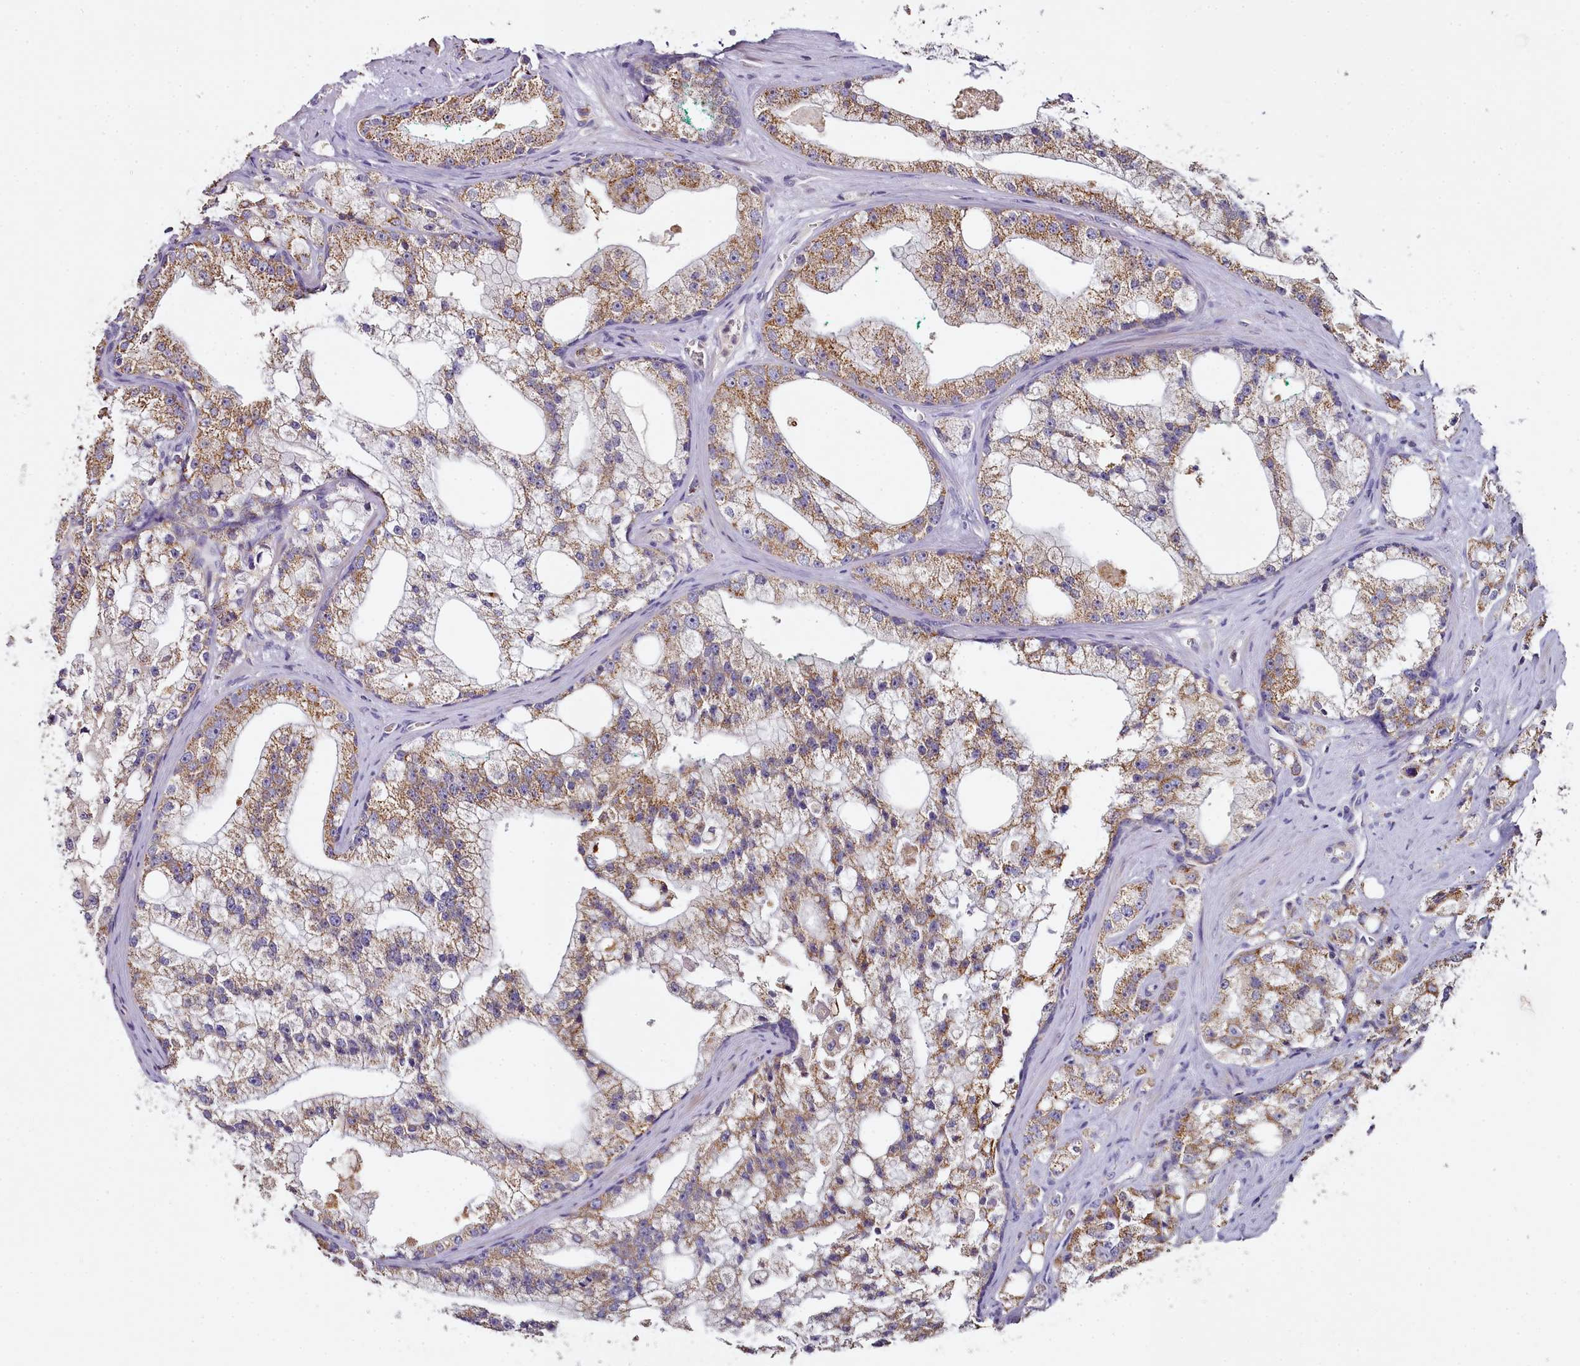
{"staining": {"intensity": "moderate", "quantity": ">75%", "location": "cytoplasmic/membranous"}, "tissue": "prostate cancer", "cell_type": "Tumor cells", "image_type": "cancer", "snomed": [{"axis": "morphology", "description": "Adenocarcinoma, High grade"}, {"axis": "topography", "description": "Prostate"}], "caption": "Immunohistochemical staining of human prostate cancer displays medium levels of moderate cytoplasmic/membranous protein expression in about >75% of tumor cells.", "gene": "ACSS1", "patient": {"sex": "male", "age": 64}}